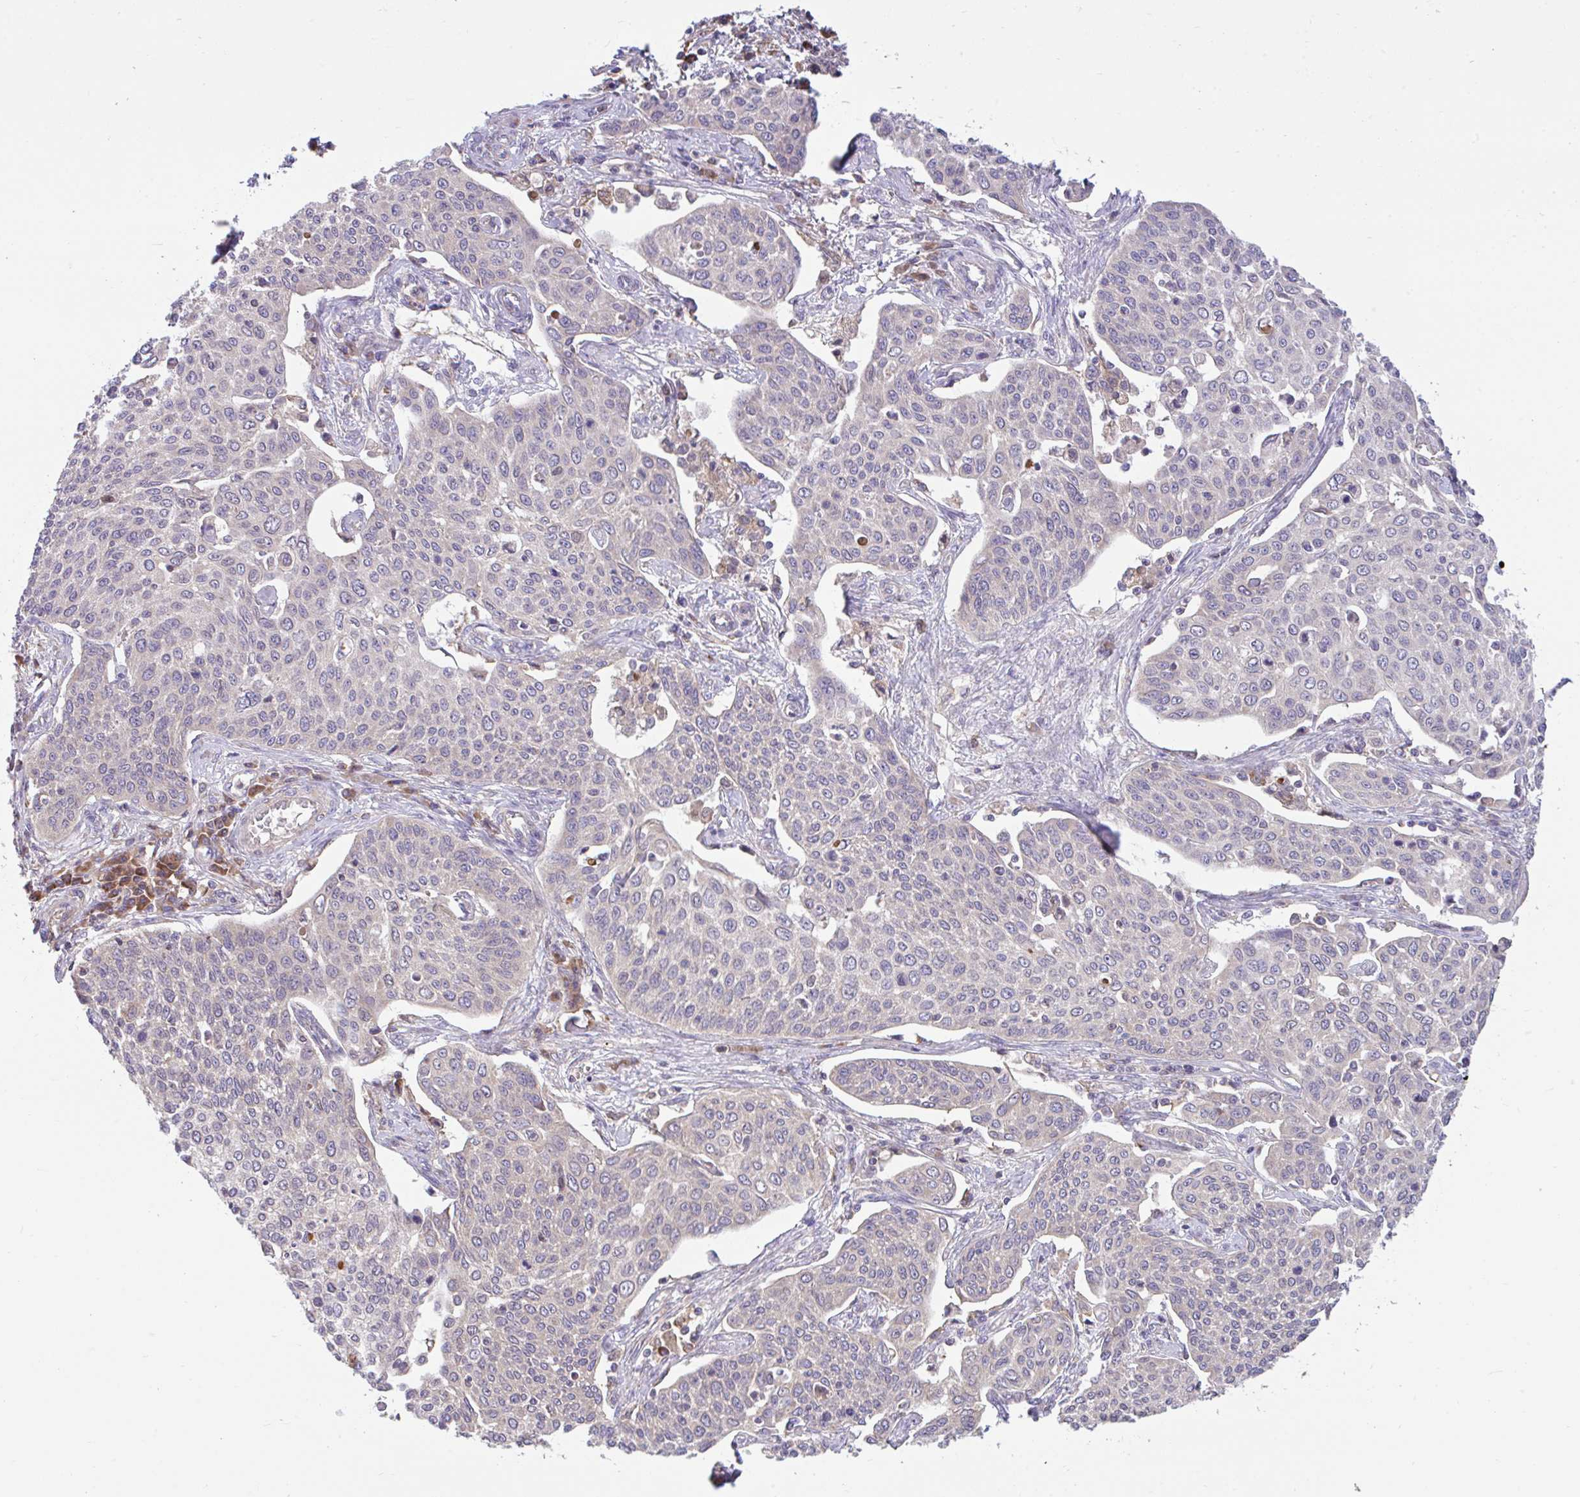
{"staining": {"intensity": "negative", "quantity": "none", "location": "none"}, "tissue": "cervical cancer", "cell_type": "Tumor cells", "image_type": "cancer", "snomed": [{"axis": "morphology", "description": "Squamous cell carcinoma, NOS"}, {"axis": "topography", "description": "Cervix"}], "caption": "IHC of human cervical squamous cell carcinoma displays no expression in tumor cells. (DAB immunohistochemistry (IHC) with hematoxylin counter stain).", "gene": "RALBP1", "patient": {"sex": "female", "age": 34}}